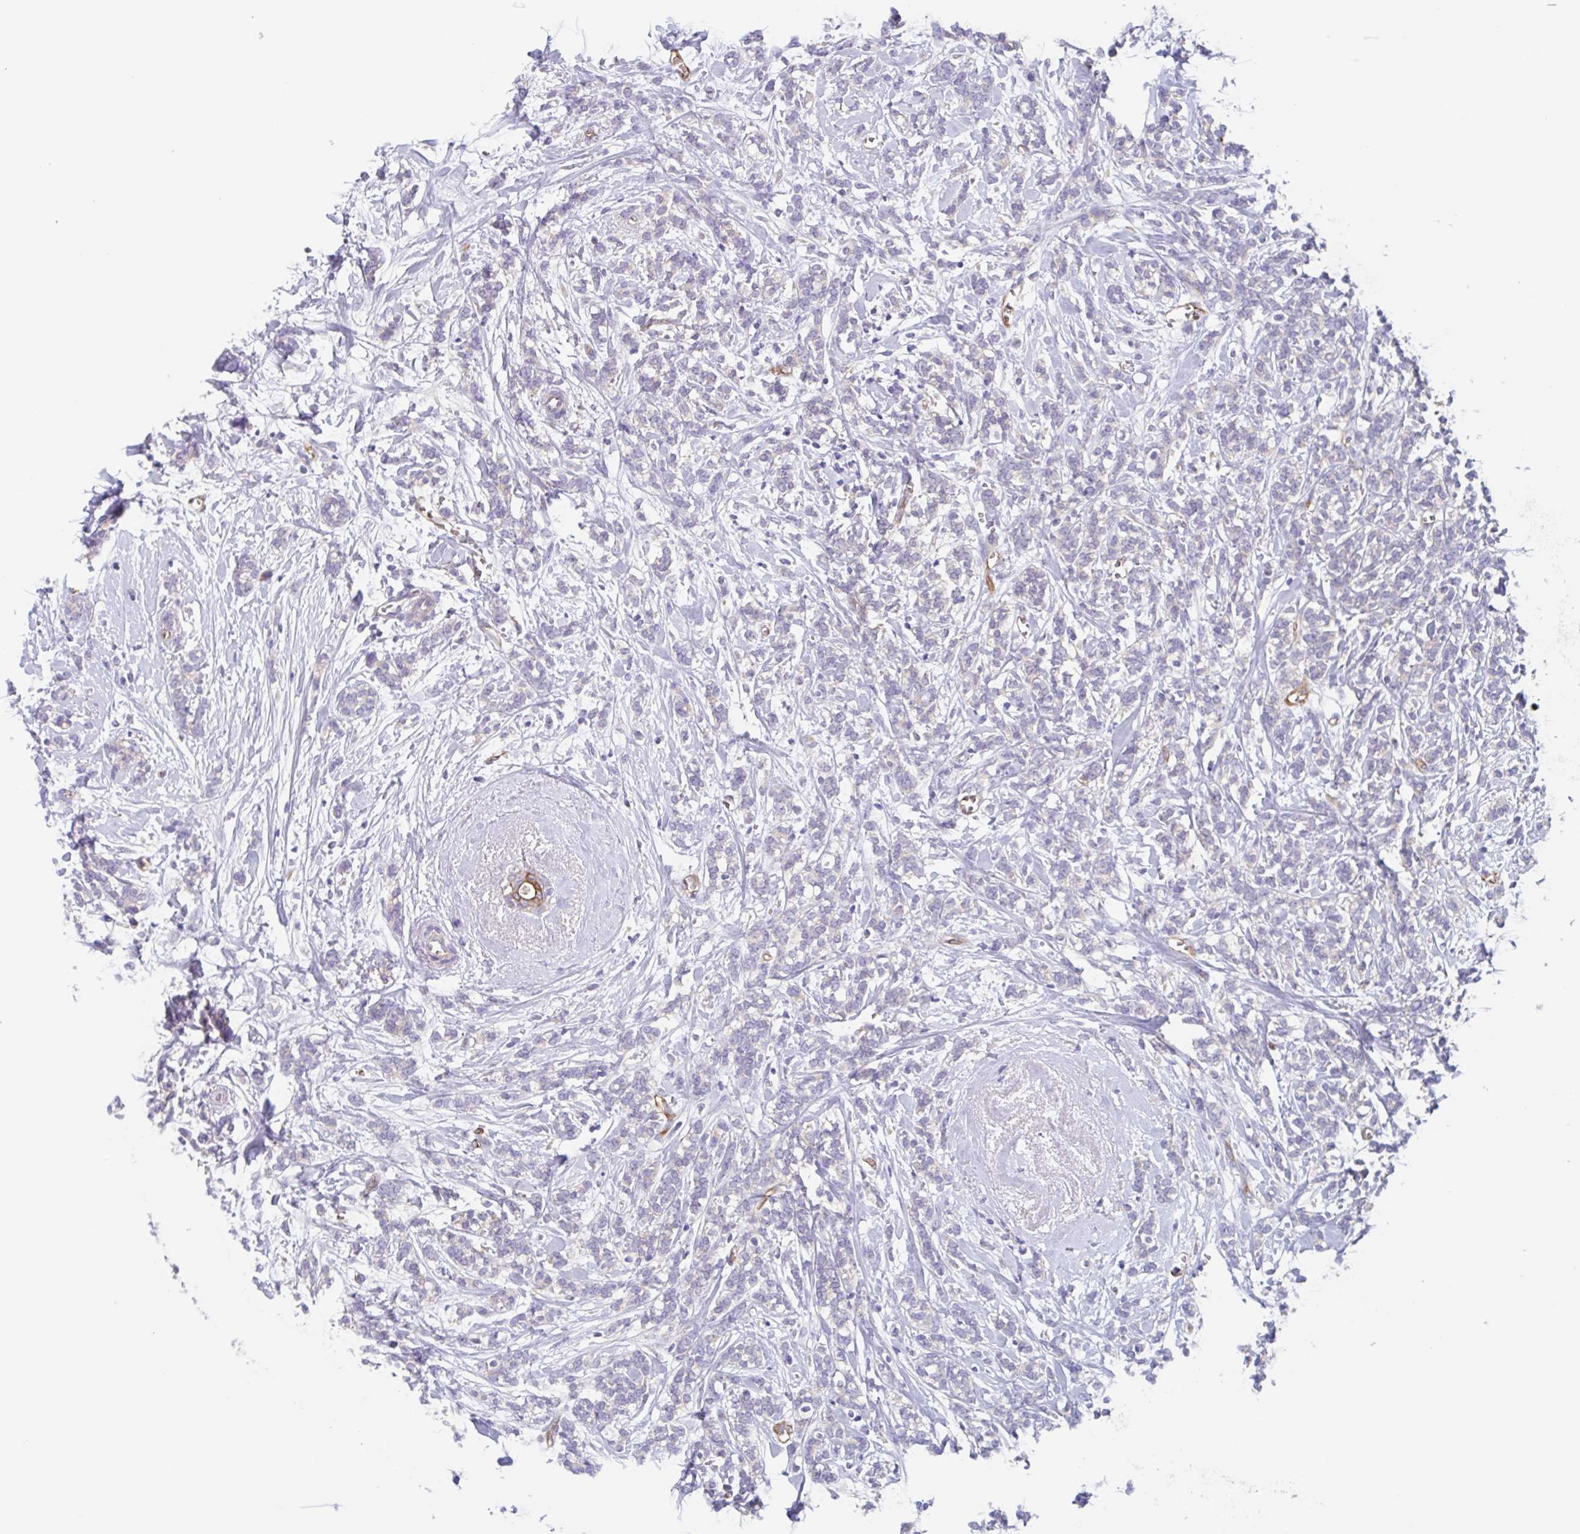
{"staining": {"intensity": "negative", "quantity": "none", "location": "none"}, "tissue": "breast cancer", "cell_type": "Tumor cells", "image_type": "cancer", "snomed": [{"axis": "morphology", "description": "Lobular carcinoma"}, {"axis": "topography", "description": "Breast"}], "caption": "The IHC histopathology image has no significant staining in tumor cells of breast lobular carcinoma tissue.", "gene": "EHD4", "patient": {"sex": "female", "age": 59}}